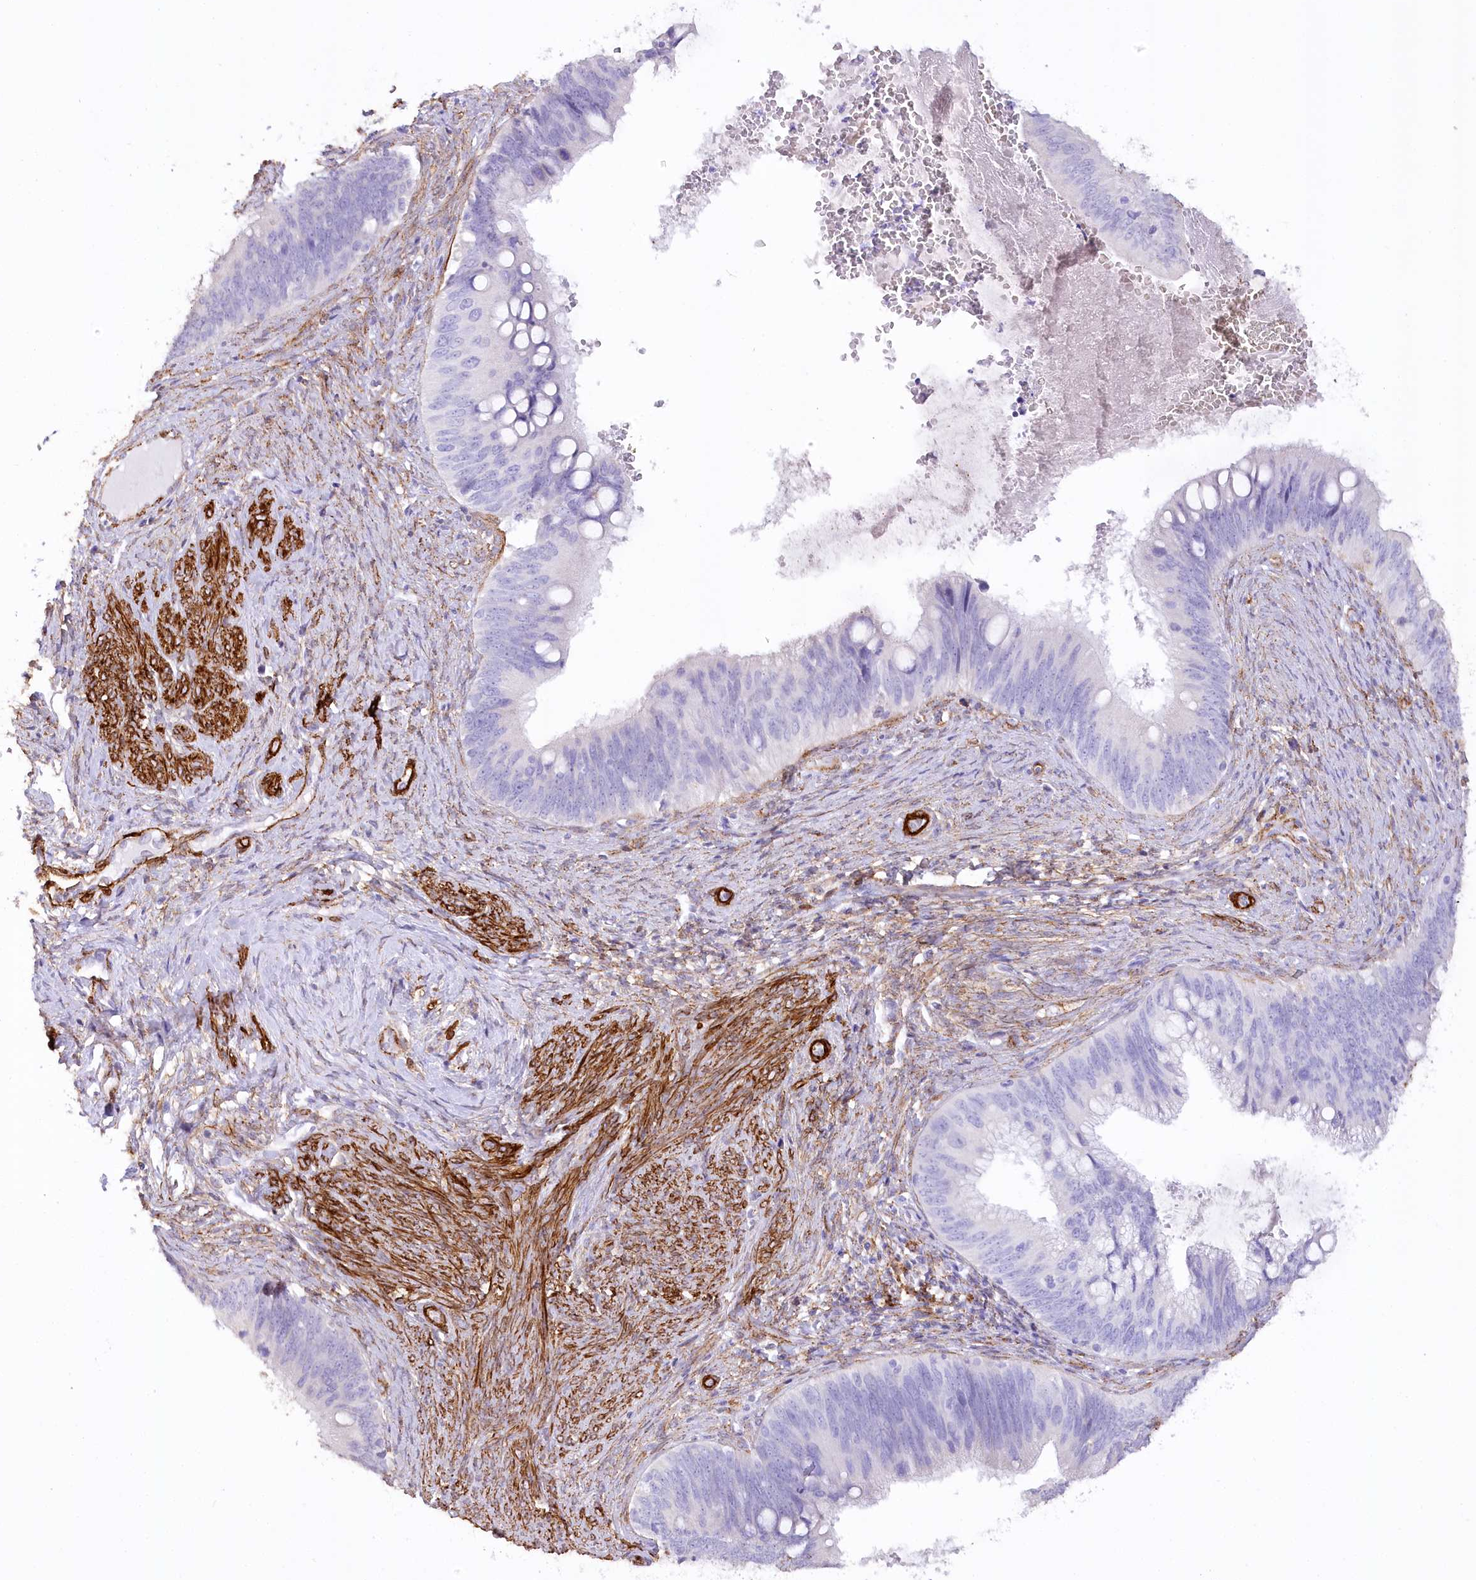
{"staining": {"intensity": "negative", "quantity": "none", "location": "none"}, "tissue": "cervical cancer", "cell_type": "Tumor cells", "image_type": "cancer", "snomed": [{"axis": "morphology", "description": "Adenocarcinoma, NOS"}, {"axis": "topography", "description": "Cervix"}], "caption": "This is an IHC photomicrograph of cervical adenocarcinoma. There is no expression in tumor cells.", "gene": "SYNPO2", "patient": {"sex": "female", "age": 42}}